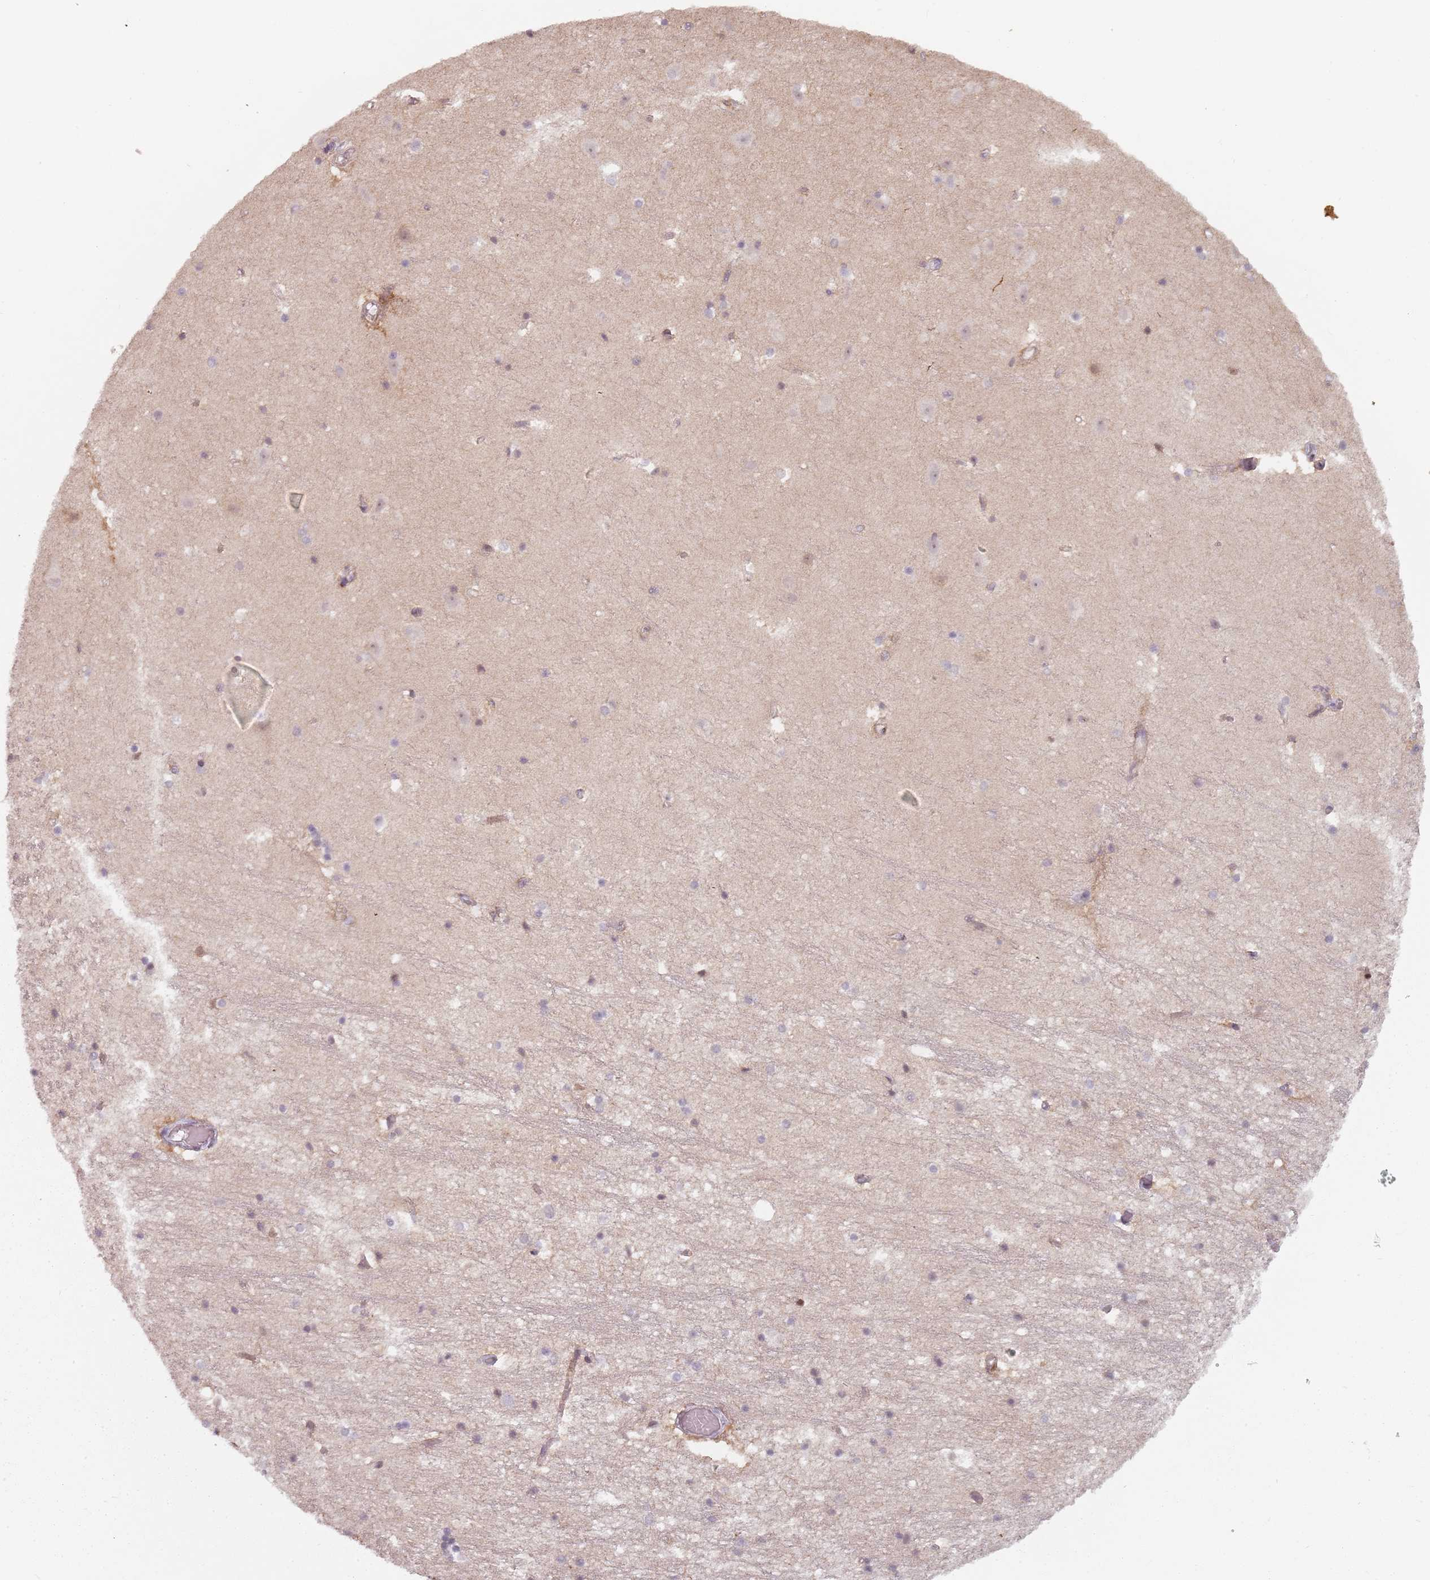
{"staining": {"intensity": "negative", "quantity": "none", "location": "none"}, "tissue": "hippocampus", "cell_type": "Glial cells", "image_type": "normal", "snomed": [{"axis": "morphology", "description": "Normal tissue, NOS"}, {"axis": "topography", "description": "Hippocampus"}], "caption": "A histopathology image of hippocampus stained for a protein demonstrates no brown staining in glial cells.", "gene": "RPS6KA2", "patient": {"sex": "female", "age": 52}}